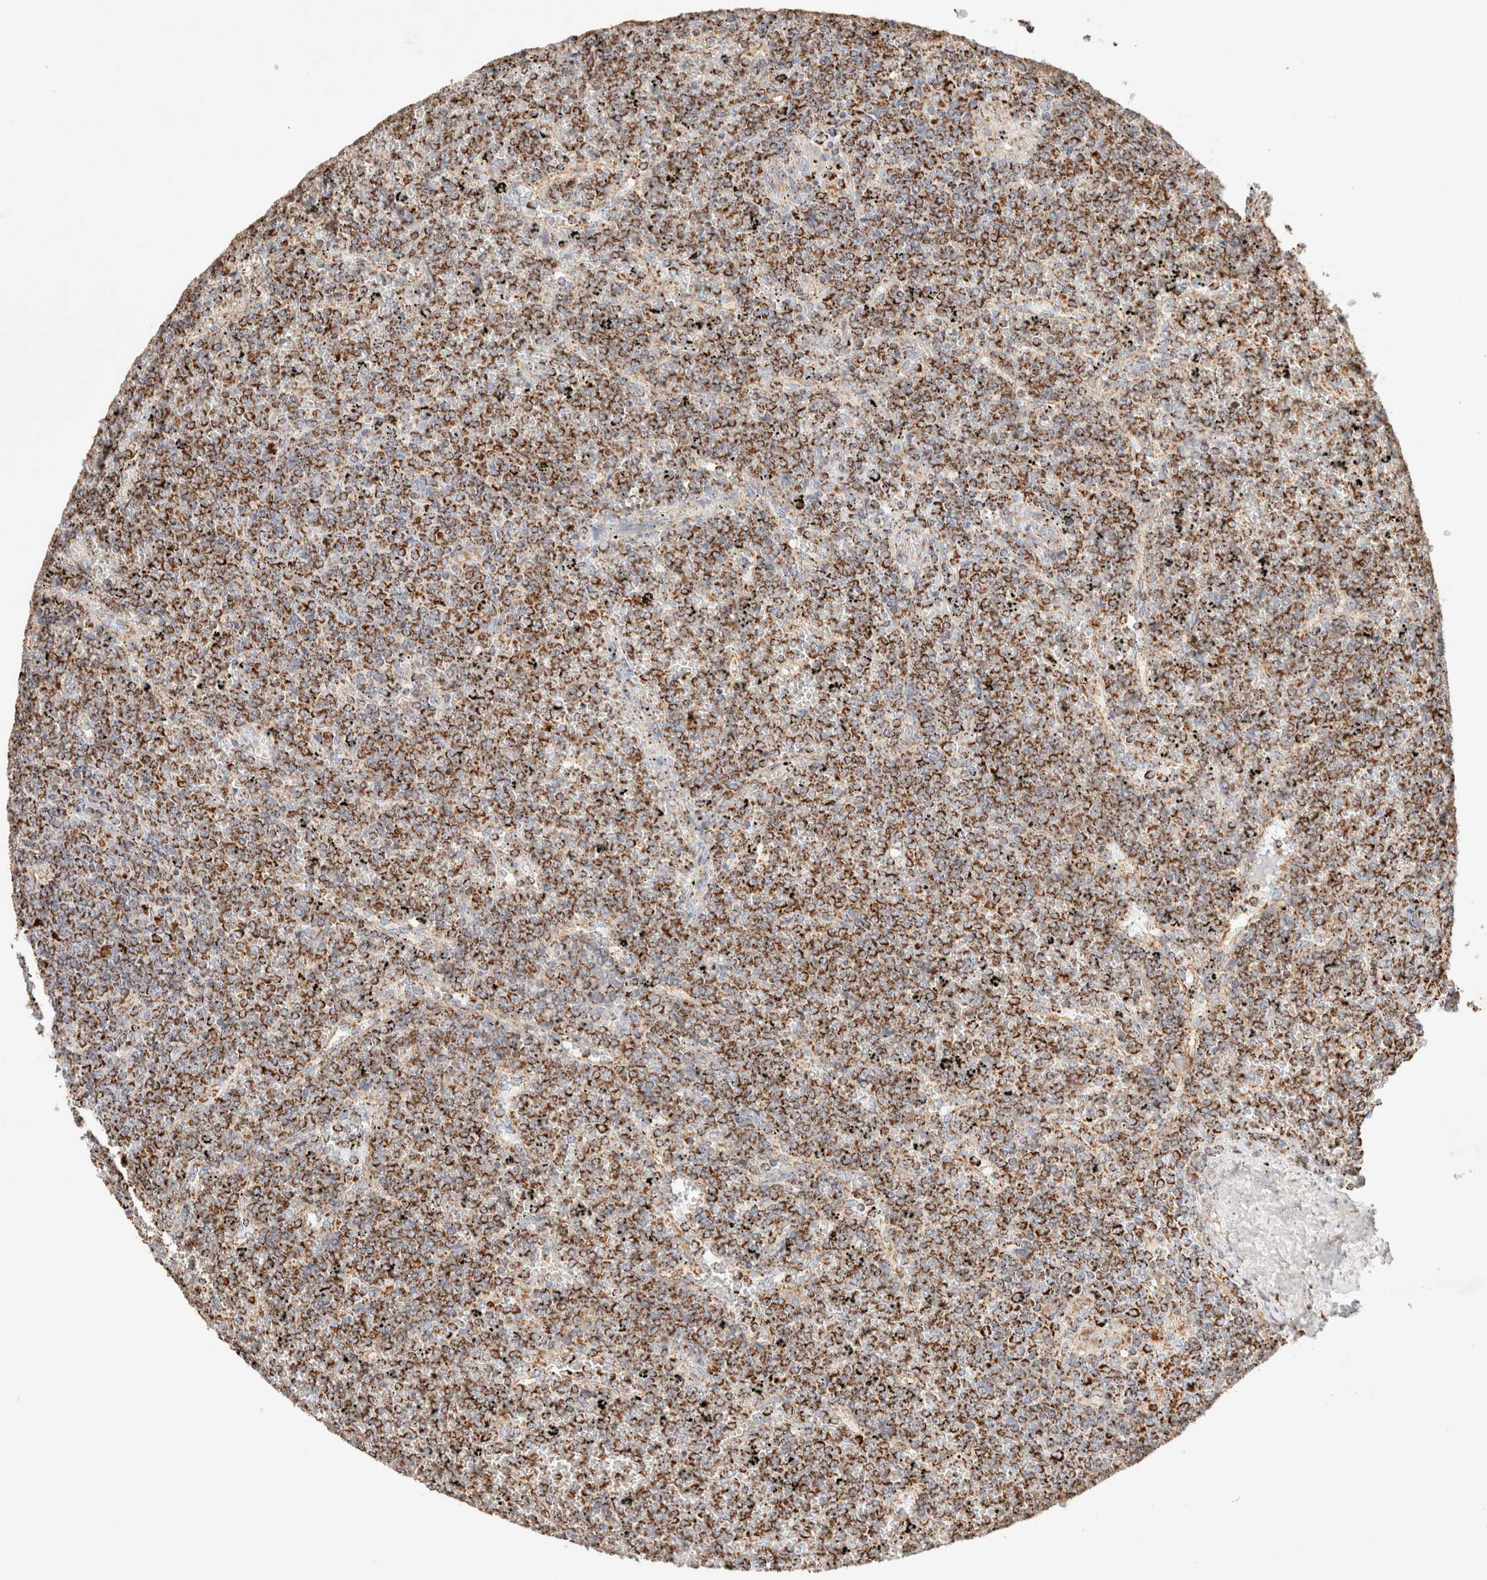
{"staining": {"intensity": "moderate", "quantity": ">75%", "location": "cytoplasmic/membranous"}, "tissue": "lymphoma", "cell_type": "Tumor cells", "image_type": "cancer", "snomed": [{"axis": "morphology", "description": "Malignant lymphoma, non-Hodgkin's type, Low grade"}, {"axis": "topography", "description": "Spleen"}], "caption": "Low-grade malignant lymphoma, non-Hodgkin's type tissue reveals moderate cytoplasmic/membranous positivity in approximately >75% of tumor cells", "gene": "PHB2", "patient": {"sex": "female", "age": 19}}